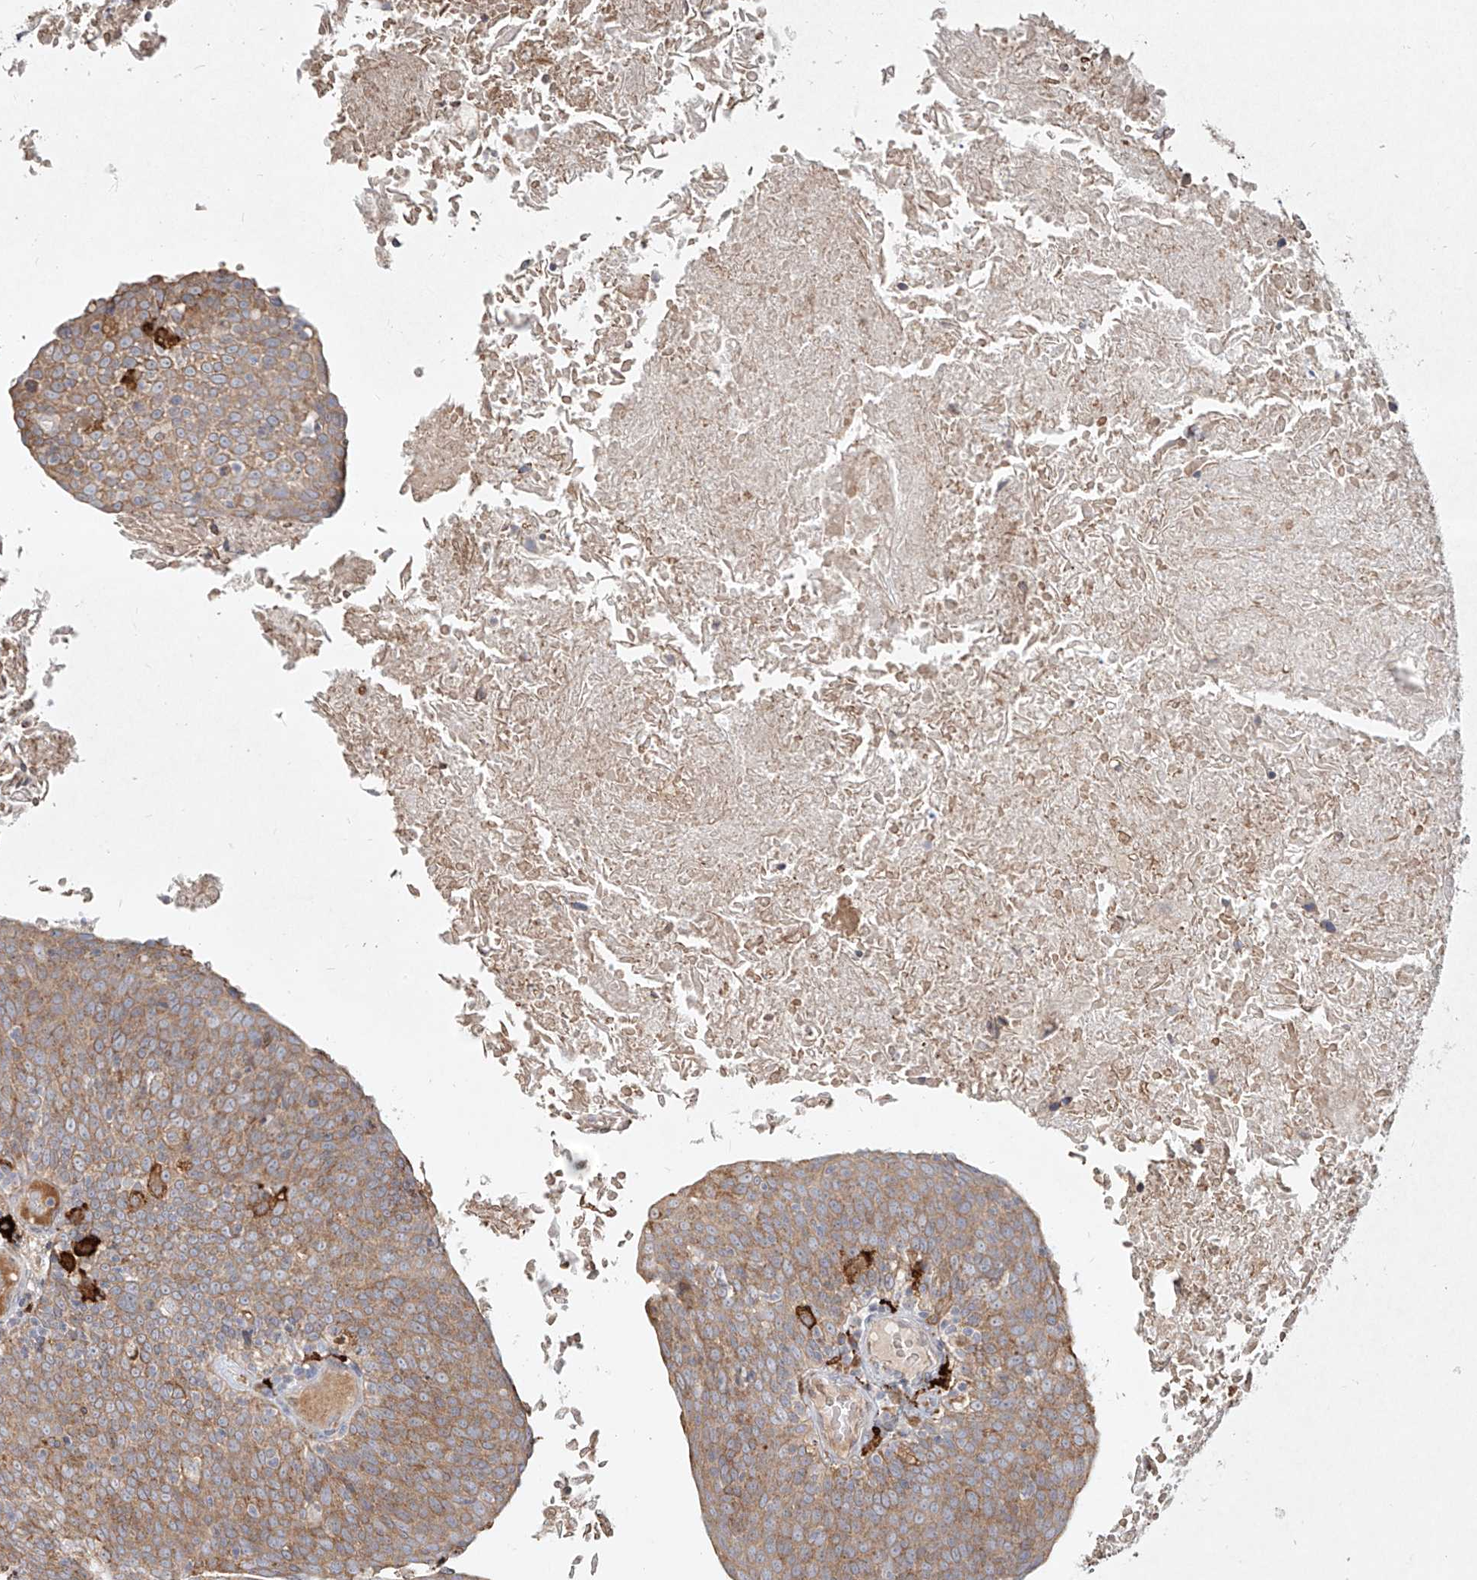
{"staining": {"intensity": "weak", "quantity": ">75%", "location": "cytoplasmic/membranous"}, "tissue": "head and neck cancer", "cell_type": "Tumor cells", "image_type": "cancer", "snomed": [{"axis": "morphology", "description": "Squamous cell carcinoma, NOS"}, {"axis": "morphology", "description": "Squamous cell carcinoma, metastatic, NOS"}, {"axis": "topography", "description": "Lymph node"}, {"axis": "topography", "description": "Head-Neck"}], "caption": "Head and neck metastatic squamous cell carcinoma stained for a protein (brown) exhibits weak cytoplasmic/membranous positive staining in approximately >75% of tumor cells.", "gene": "CD209", "patient": {"sex": "male", "age": 62}}